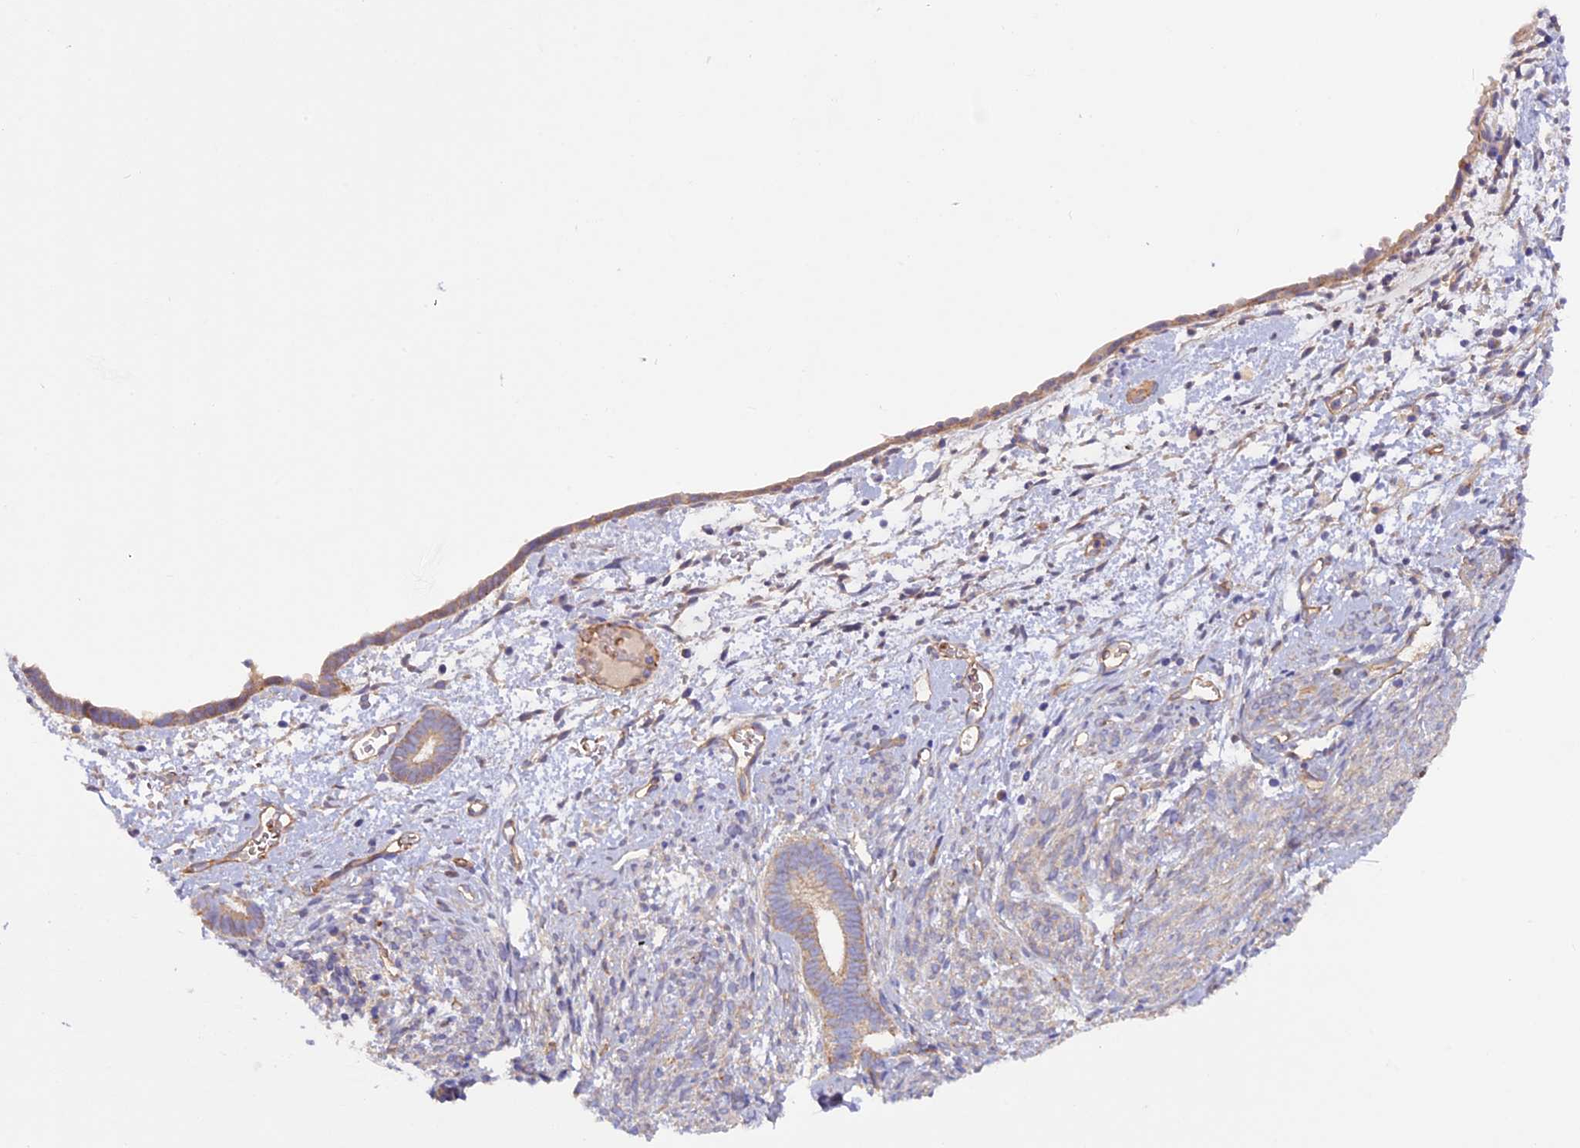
{"staining": {"intensity": "moderate", "quantity": "25%-75%", "location": "cytoplasmic/membranous"}, "tissue": "endometrium", "cell_type": "Cells in endometrial stroma", "image_type": "normal", "snomed": [{"axis": "morphology", "description": "Normal tissue, NOS"}, {"axis": "morphology", "description": "Adenocarcinoma, NOS"}, {"axis": "topography", "description": "Endometrium"}], "caption": "Approximately 25%-75% of cells in endometrial stroma in normal endometrium reveal moderate cytoplasmic/membranous protein expression as visualized by brown immunohistochemical staining.", "gene": "DUS3L", "patient": {"sex": "female", "age": 57}}